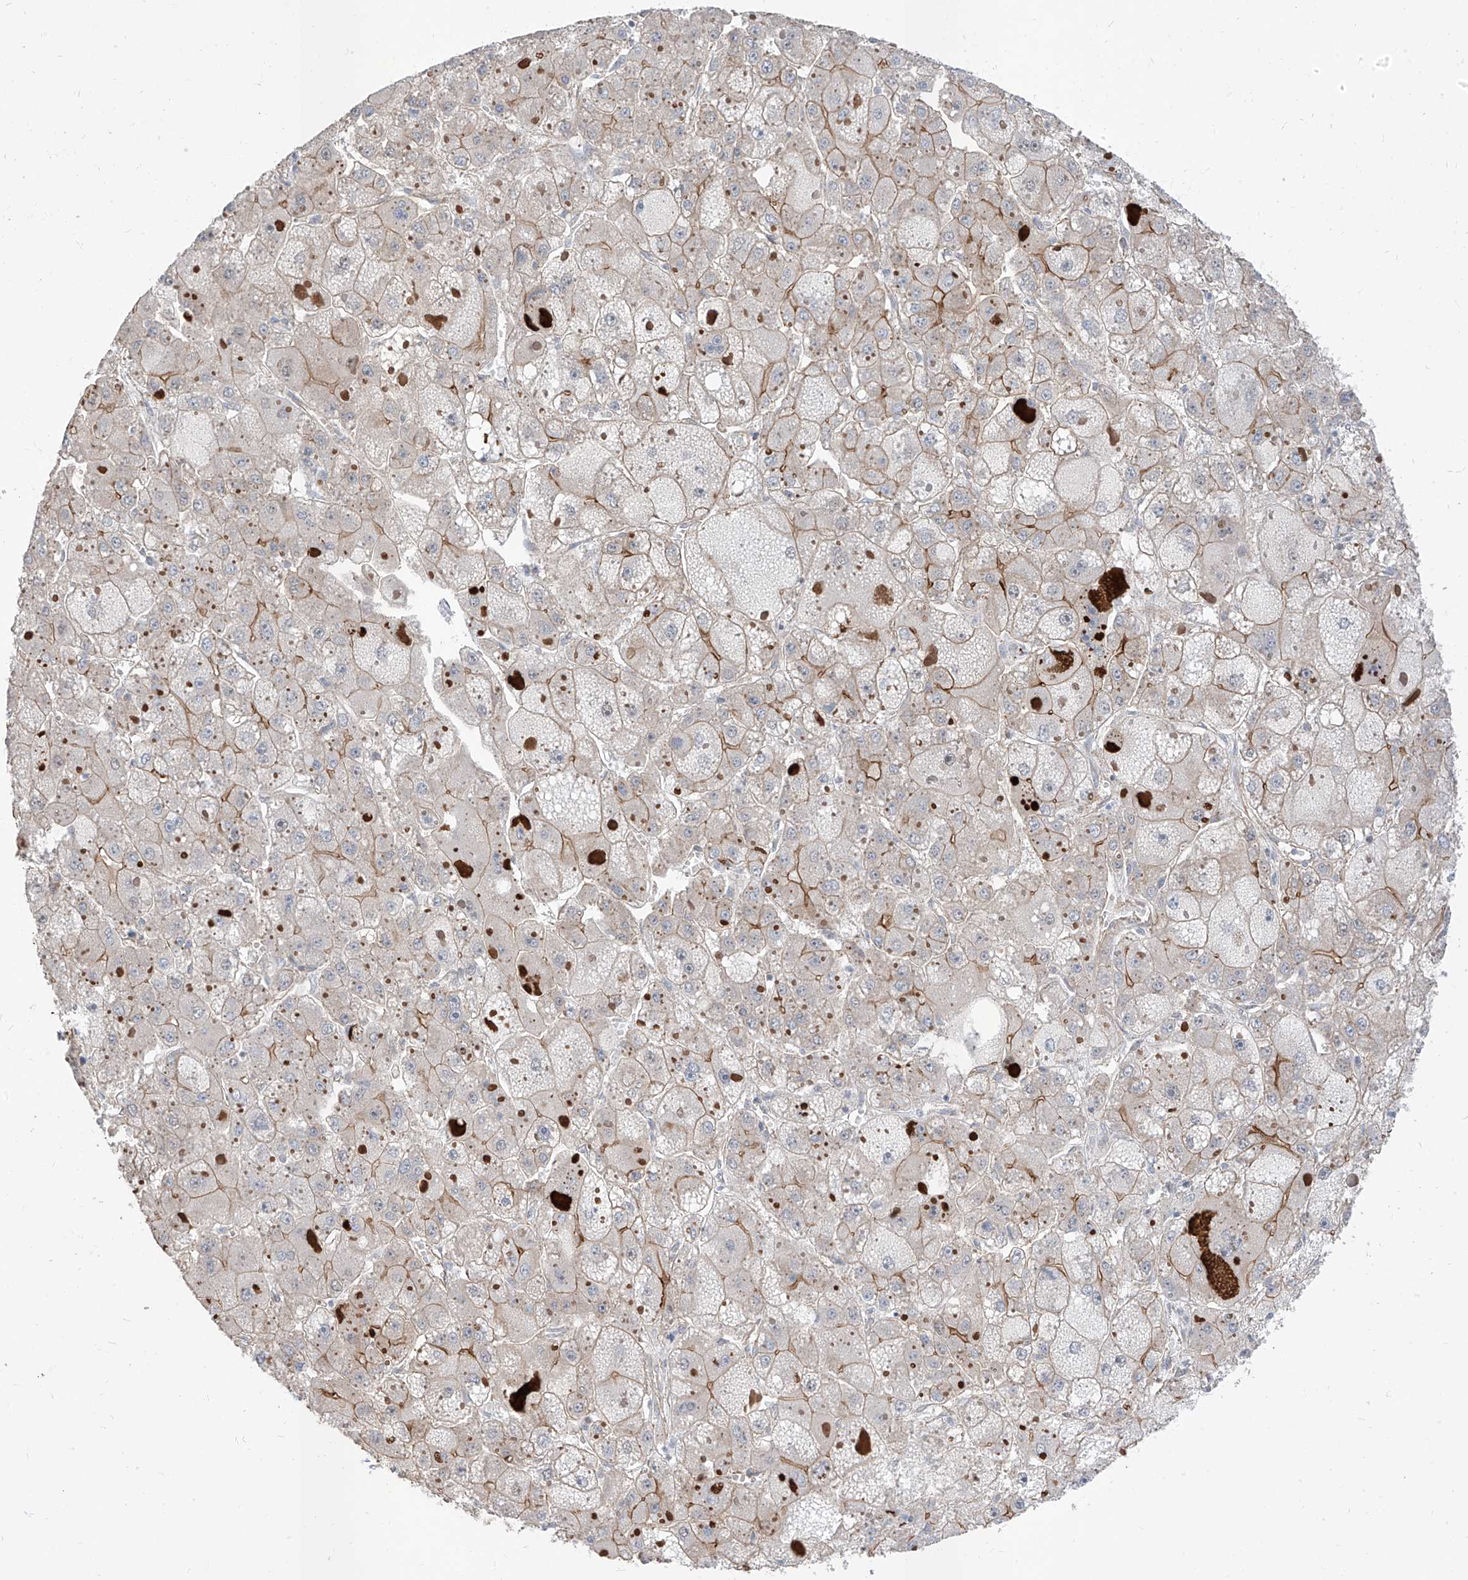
{"staining": {"intensity": "moderate", "quantity": "25%-75%", "location": "cytoplasmic/membranous"}, "tissue": "liver cancer", "cell_type": "Tumor cells", "image_type": "cancer", "snomed": [{"axis": "morphology", "description": "Carcinoma, Hepatocellular, NOS"}, {"axis": "topography", "description": "Liver"}], "caption": "Hepatocellular carcinoma (liver) tissue reveals moderate cytoplasmic/membranous positivity in approximately 25%-75% of tumor cells", "gene": "EPHX4", "patient": {"sex": "female", "age": 73}}